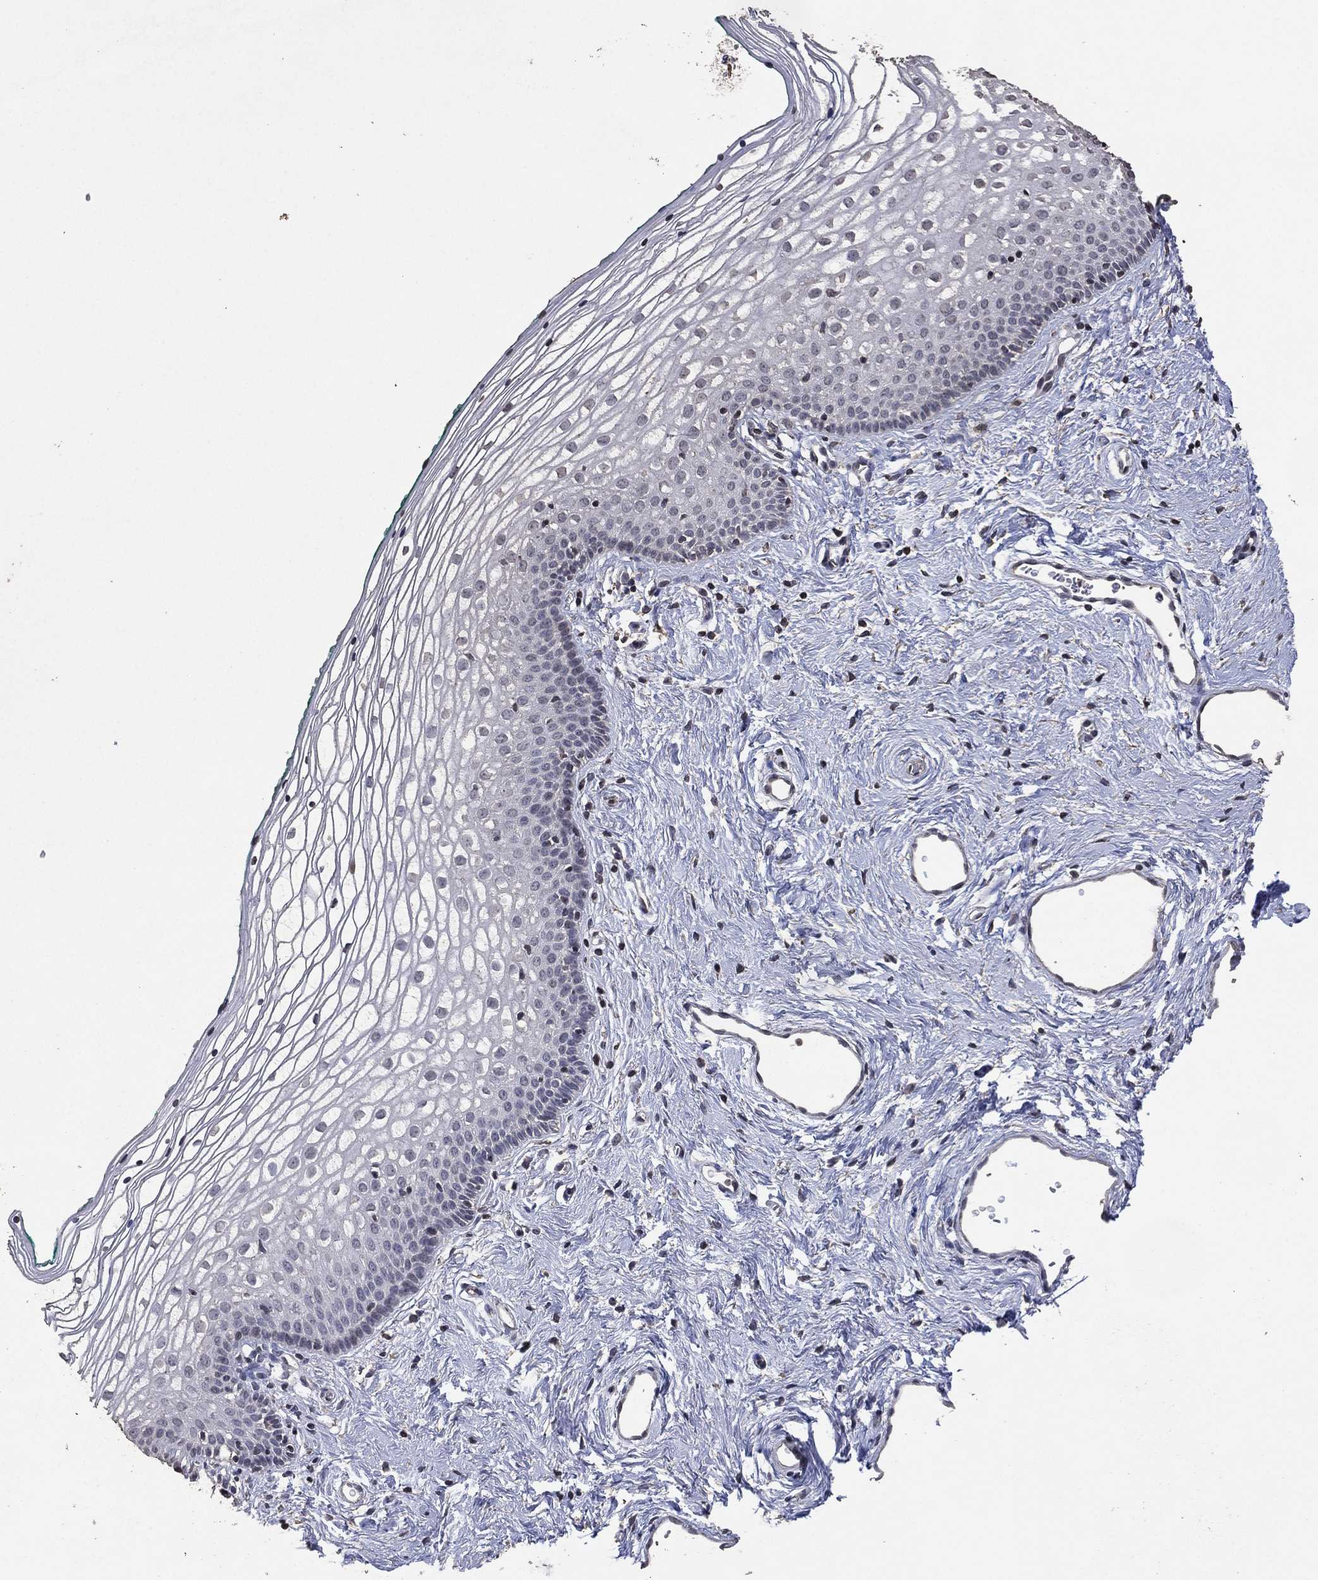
{"staining": {"intensity": "negative", "quantity": "none", "location": "none"}, "tissue": "vagina", "cell_type": "Squamous epithelial cells", "image_type": "normal", "snomed": [{"axis": "morphology", "description": "Normal tissue, NOS"}, {"axis": "topography", "description": "Vagina"}], "caption": "Squamous epithelial cells show no significant protein positivity in unremarkable vagina. (Immunohistochemistry, brightfield microscopy, high magnification).", "gene": "ADPRHL1", "patient": {"sex": "female", "age": 36}}